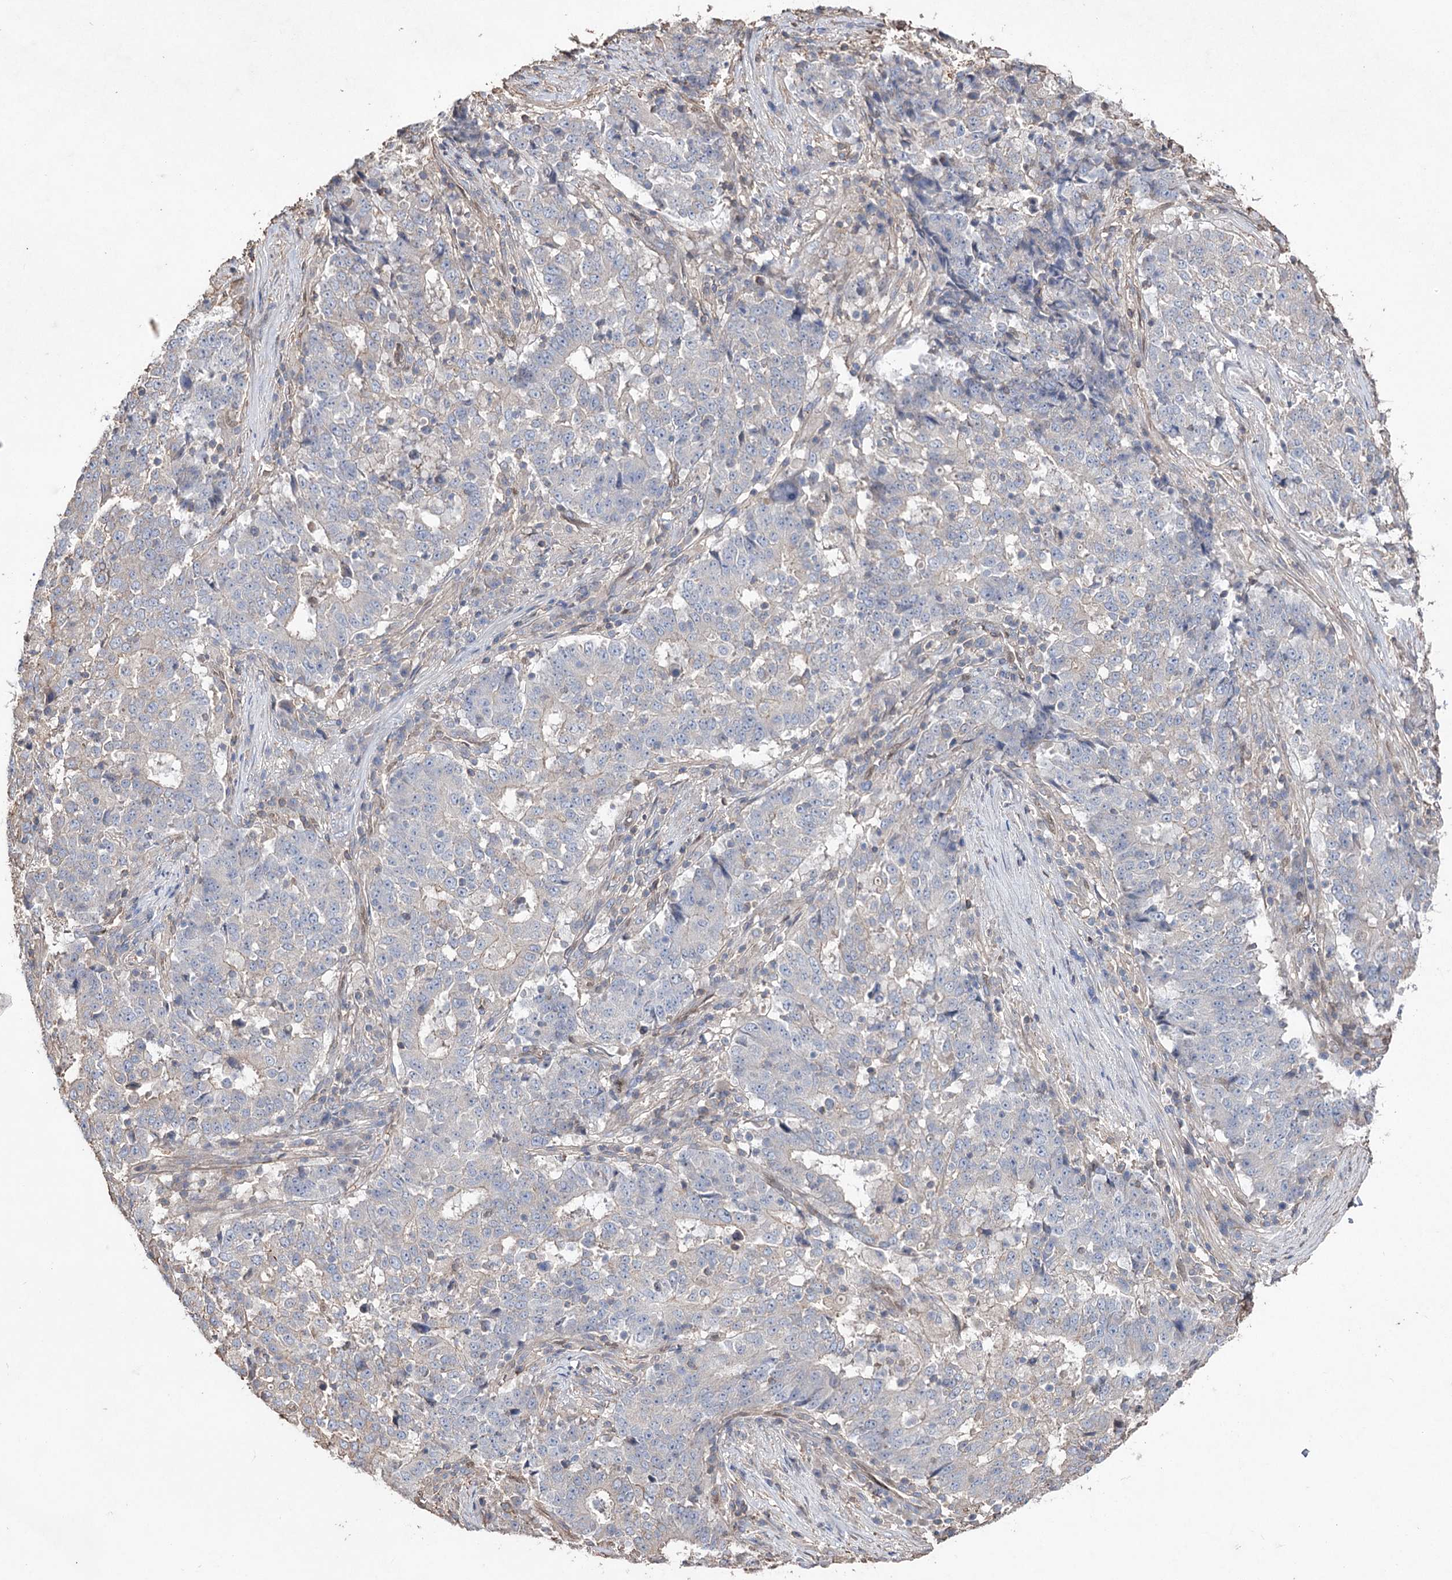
{"staining": {"intensity": "negative", "quantity": "none", "location": "none"}, "tissue": "stomach cancer", "cell_type": "Tumor cells", "image_type": "cancer", "snomed": [{"axis": "morphology", "description": "Adenocarcinoma, NOS"}, {"axis": "topography", "description": "Stomach"}], "caption": "DAB immunohistochemical staining of human stomach adenocarcinoma exhibits no significant expression in tumor cells.", "gene": "FAM13B", "patient": {"sex": "male", "age": 59}}